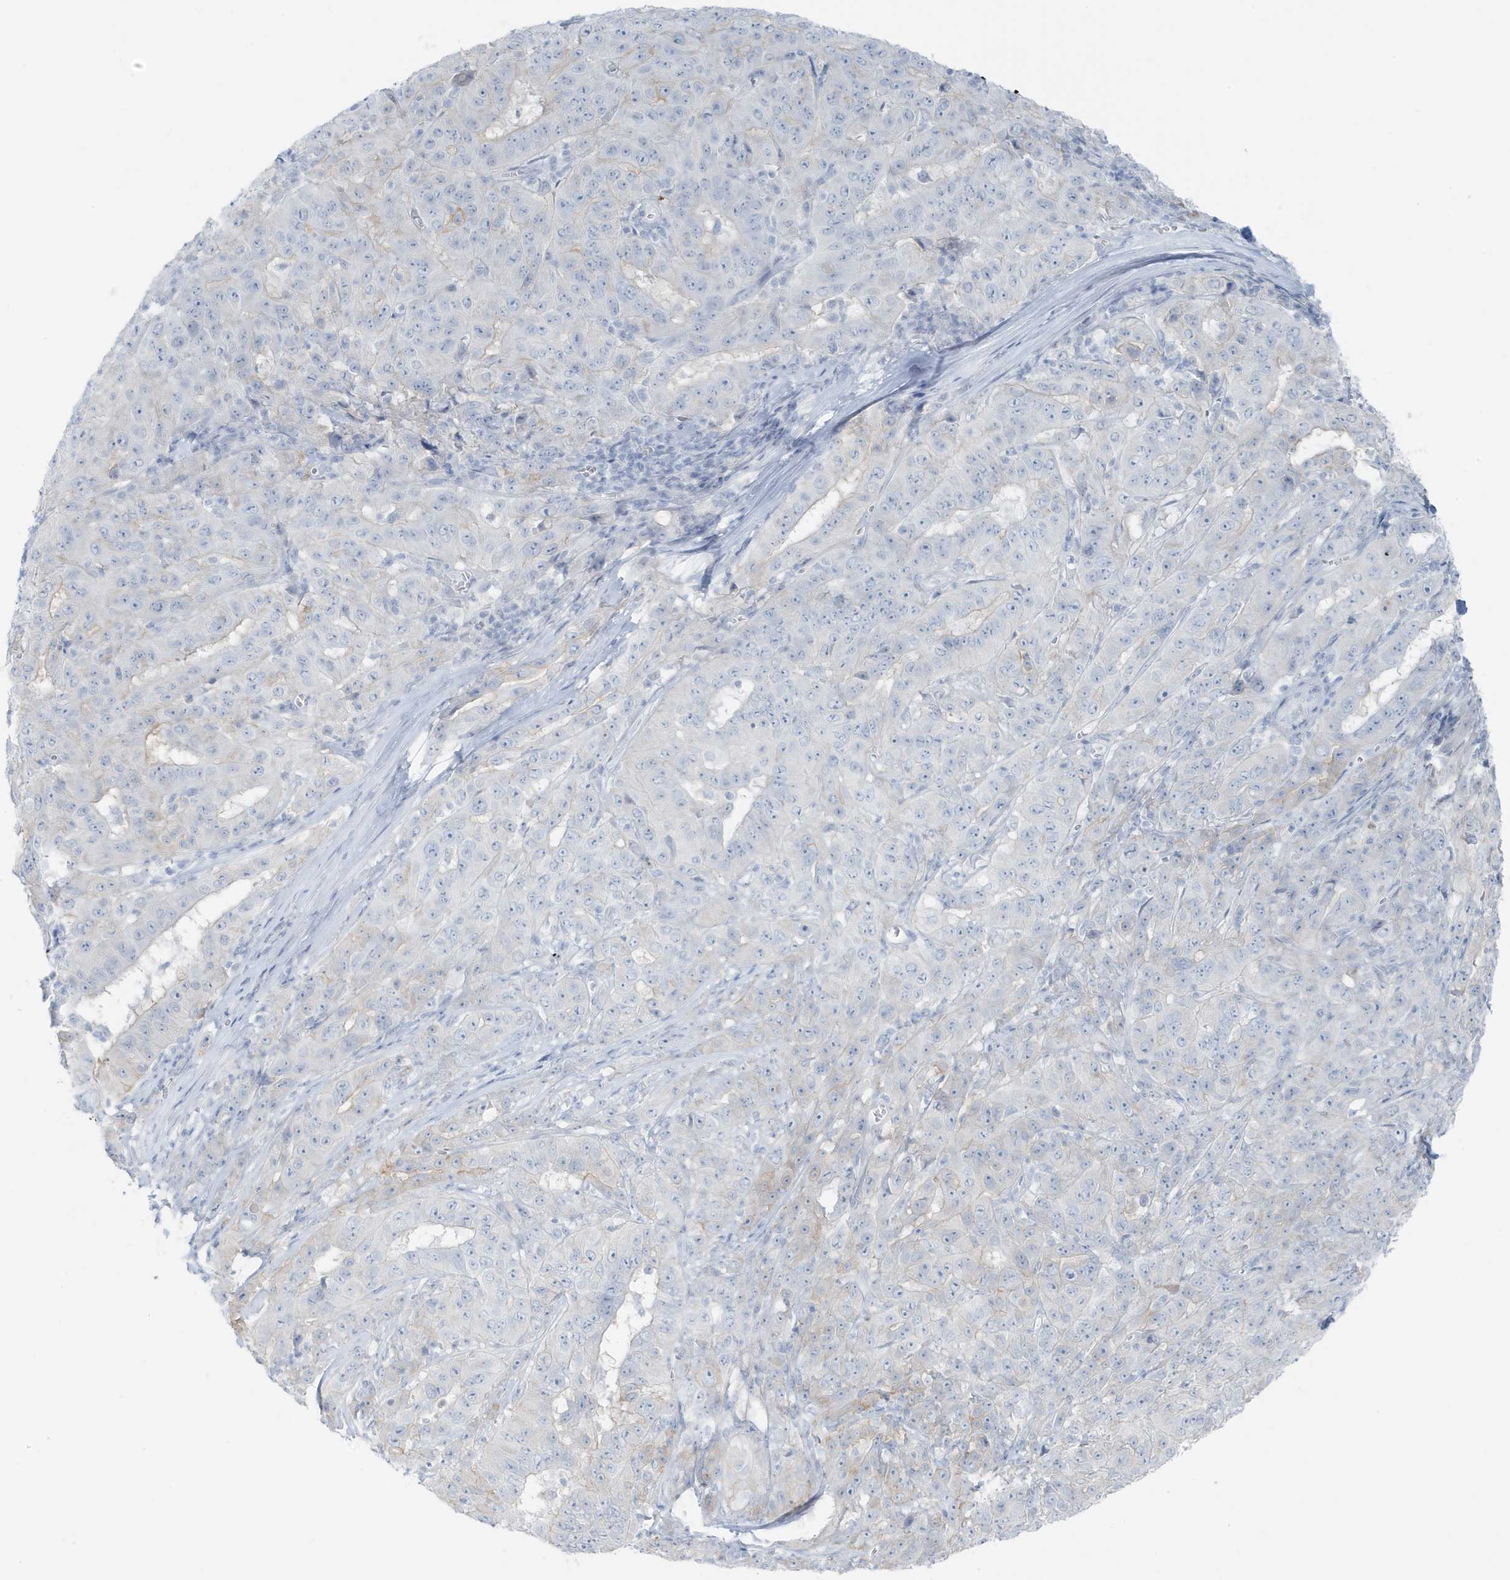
{"staining": {"intensity": "negative", "quantity": "none", "location": "none"}, "tissue": "pancreatic cancer", "cell_type": "Tumor cells", "image_type": "cancer", "snomed": [{"axis": "morphology", "description": "Adenocarcinoma, NOS"}, {"axis": "topography", "description": "Pancreas"}], "caption": "Histopathology image shows no protein expression in tumor cells of pancreatic adenocarcinoma tissue. (DAB IHC with hematoxylin counter stain).", "gene": "ZFP64", "patient": {"sex": "male", "age": 63}}